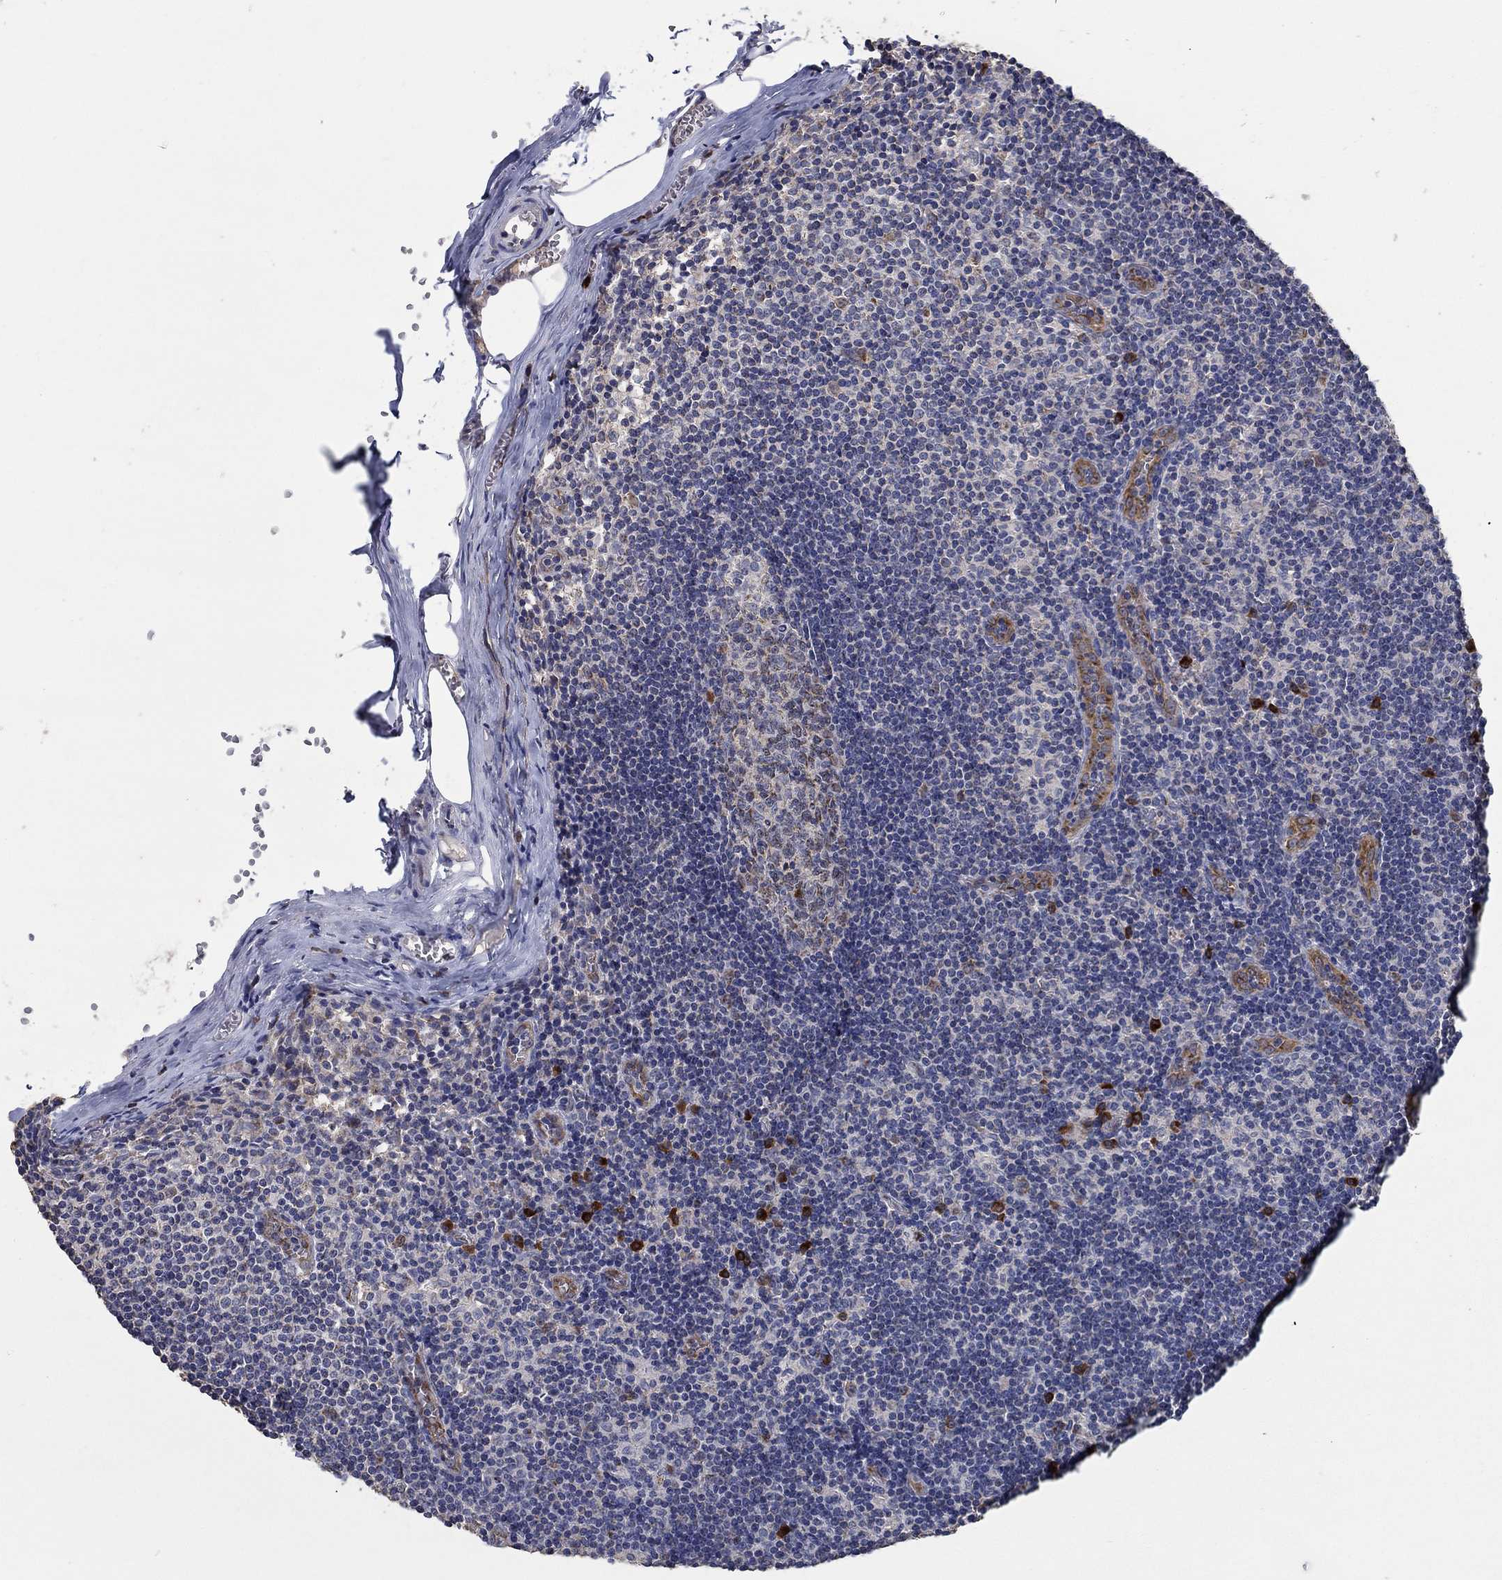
{"staining": {"intensity": "moderate", "quantity": "<25%", "location": "cytoplasmic/membranous"}, "tissue": "lymph node", "cell_type": "Germinal center cells", "image_type": "normal", "snomed": [{"axis": "morphology", "description": "Normal tissue, NOS"}, {"axis": "topography", "description": "Lymph node"}], "caption": "Human lymph node stained for a protein (brown) displays moderate cytoplasmic/membranous positive expression in approximately <25% of germinal center cells.", "gene": "HID1", "patient": {"sex": "male", "age": 59}}